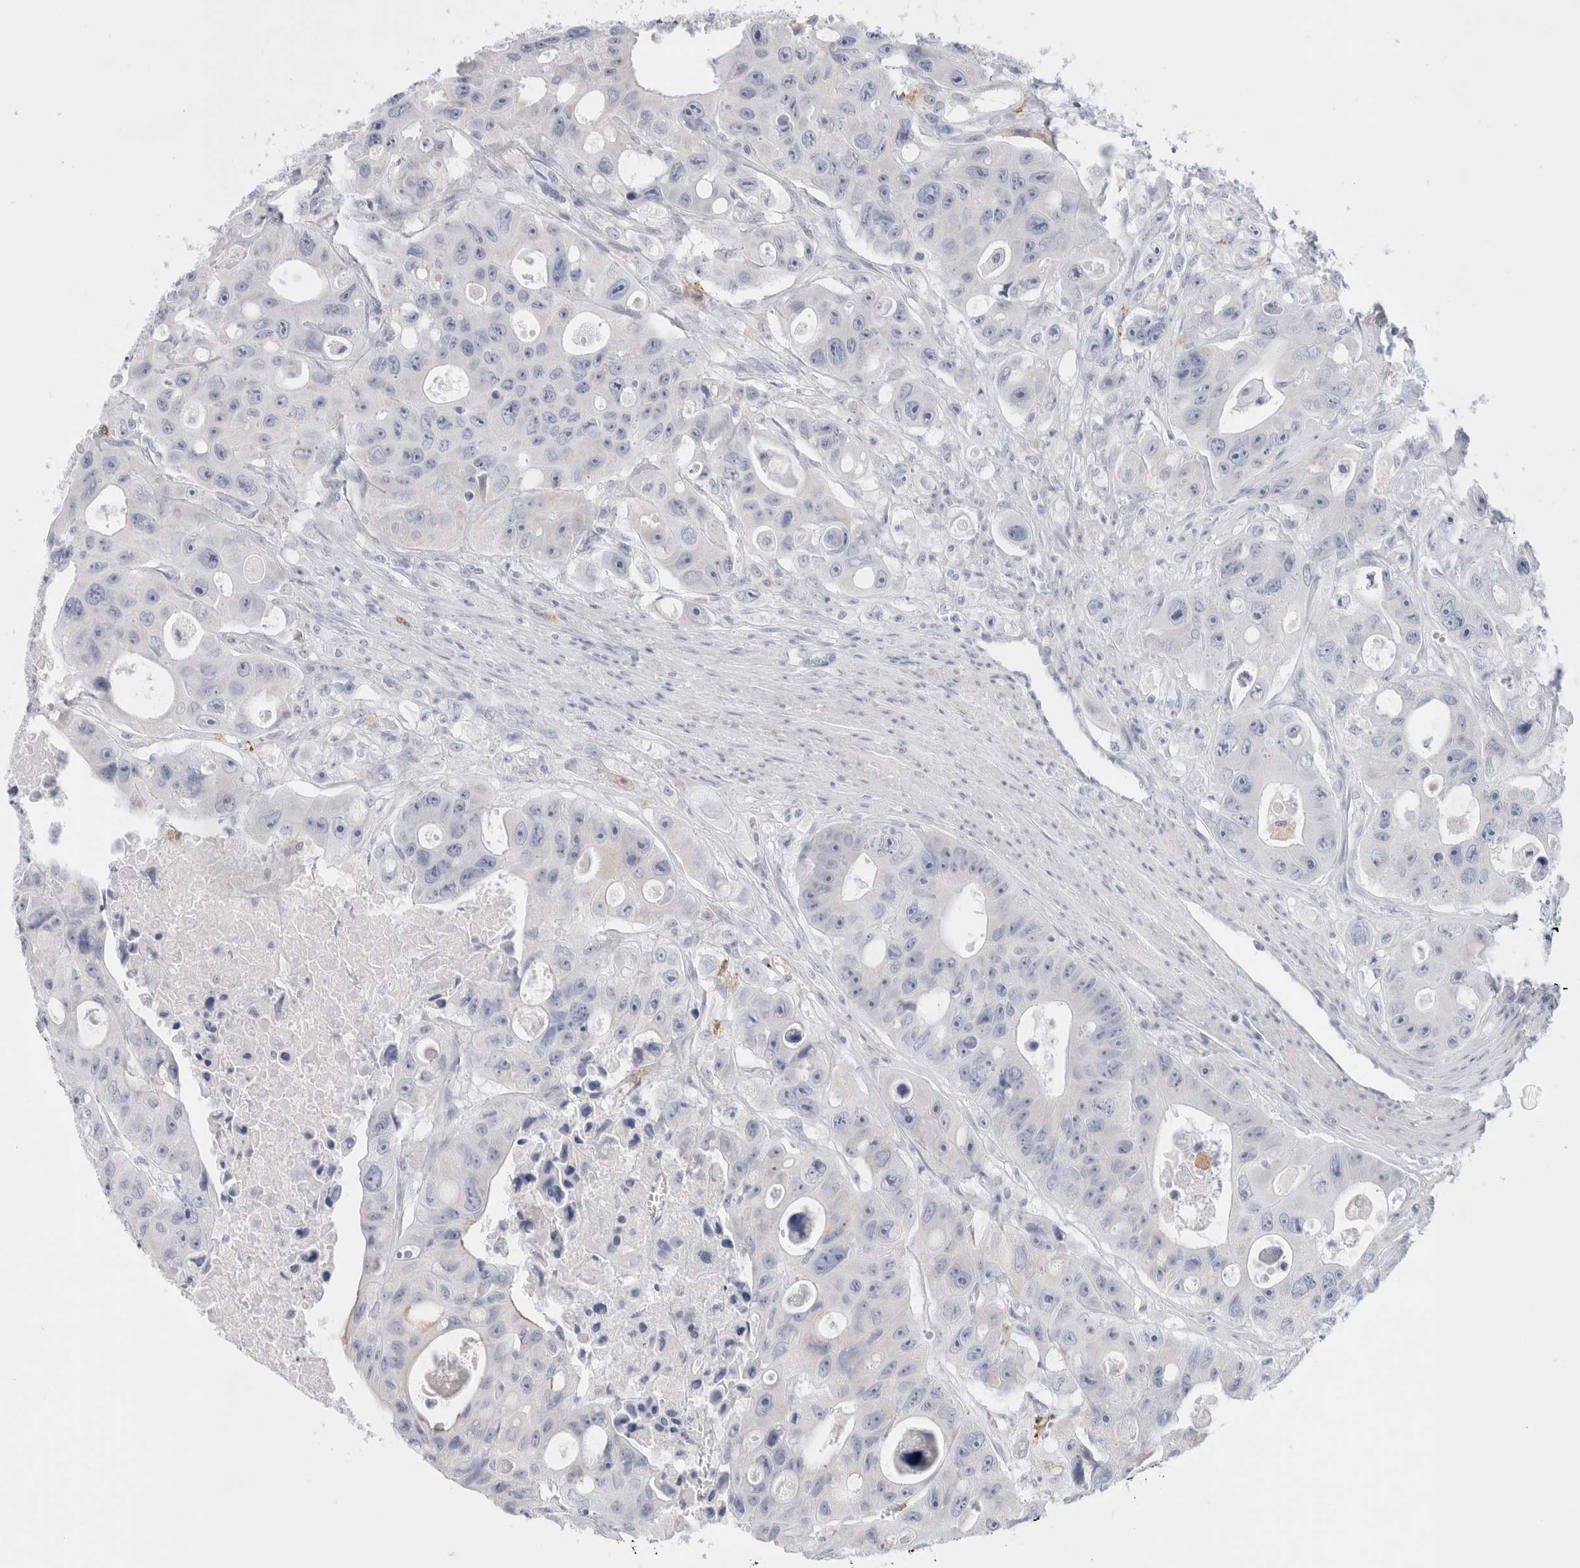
{"staining": {"intensity": "negative", "quantity": "none", "location": "none"}, "tissue": "colorectal cancer", "cell_type": "Tumor cells", "image_type": "cancer", "snomed": [{"axis": "morphology", "description": "Adenocarcinoma, NOS"}, {"axis": "topography", "description": "Colon"}], "caption": "Tumor cells show no significant expression in adenocarcinoma (colorectal). (Immunohistochemistry, brightfield microscopy, high magnification).", "gene": "MUC15", "patient": {"sex": "female", "age": 46}}